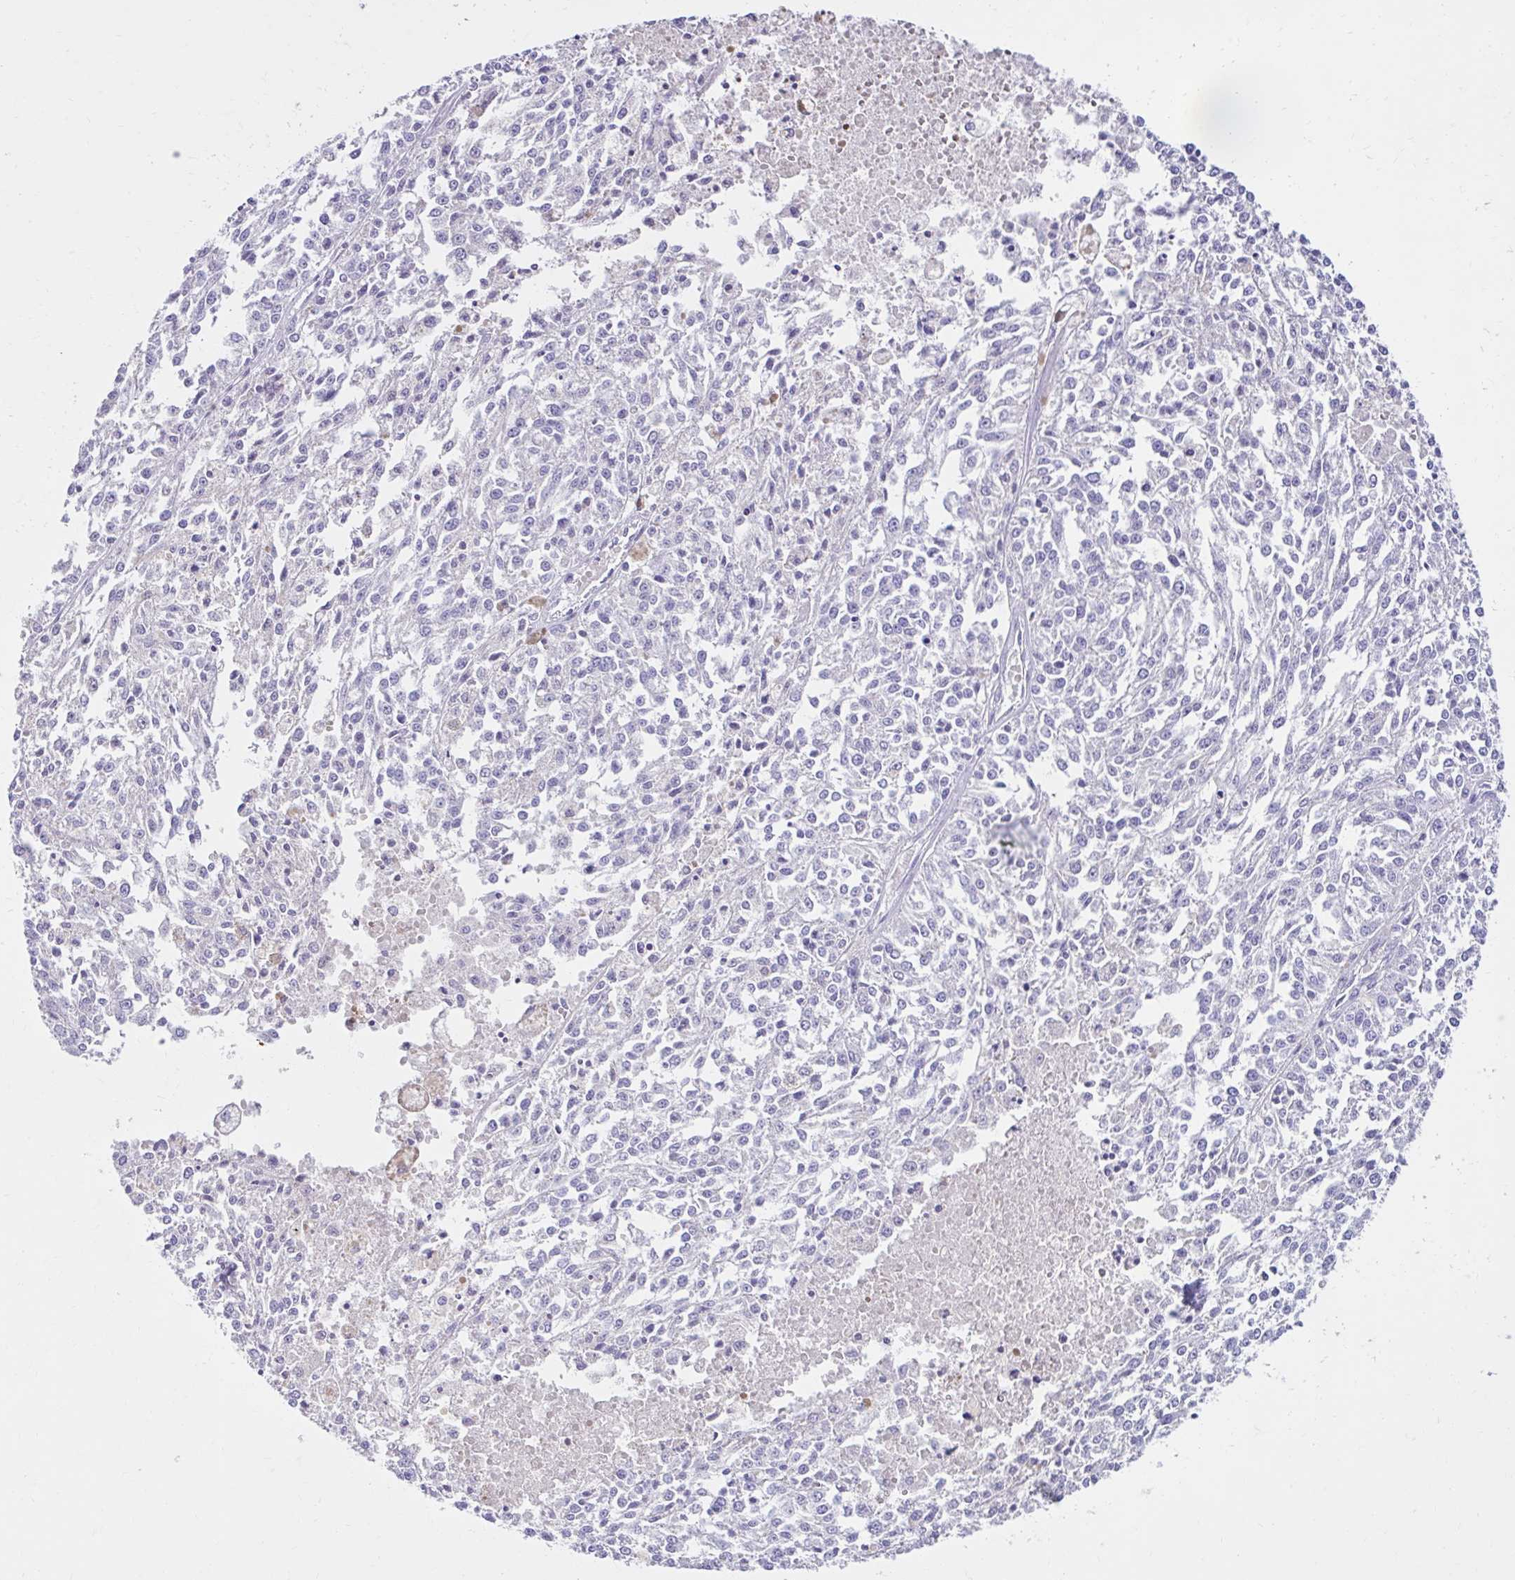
{"staining": {"intensity": "negative", "quantity": "none", "location": "none"}, "tissue": "melanoma", "cell_type": "Tumor cells", "image_type": "cancer", "snomed": [{"axis": "morphology", "description": "Malignant melanoma, NOS"}, {"axis": "topography", "description": "Skin"}], "caption": "The micrograph shows no significant positivity in tumor cells of malignant melanoma.", "gene": "NHLH2", "patient": {"sex": "female", "age": 64}}